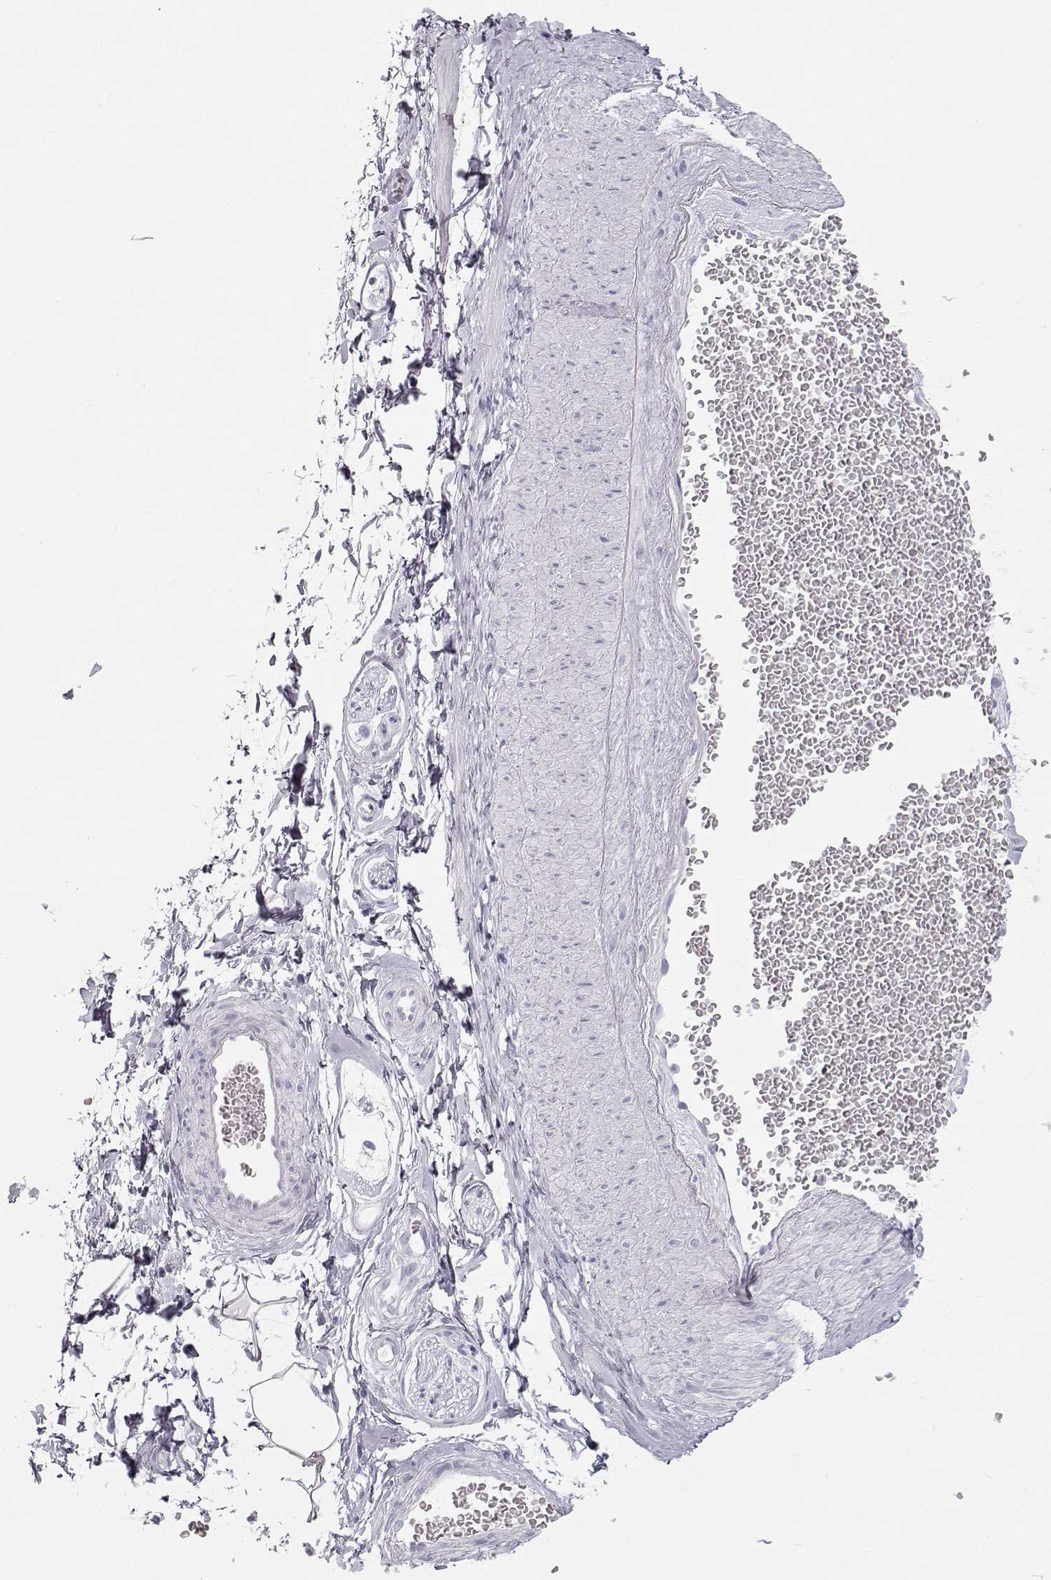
{"staining": {"intensity": "negative", "quantity": "none", "location": "none"}, "tissue": "adipose tissue", "cell_type": "Adipocytes", "image_type": "normal", "snomed": [{"axis": "morphology", "description": "Normal tissue, NOS"}, {"axis": "topography", "description": "Smooth muscle"}, {"axis": "topography", "description": "Peripheral nerve tissue"}], "caption": "Immunohistochemistry of normal human adipose tissue exhibits no positivity in adipocytes. The staining is performed using DAB (3,3'-diaminobenzidine) brown chromogen with nuclei counter-stained in using hematoxylin.", "gene": "TKTL1", "patient": {"sex": "male", "age": 22}}